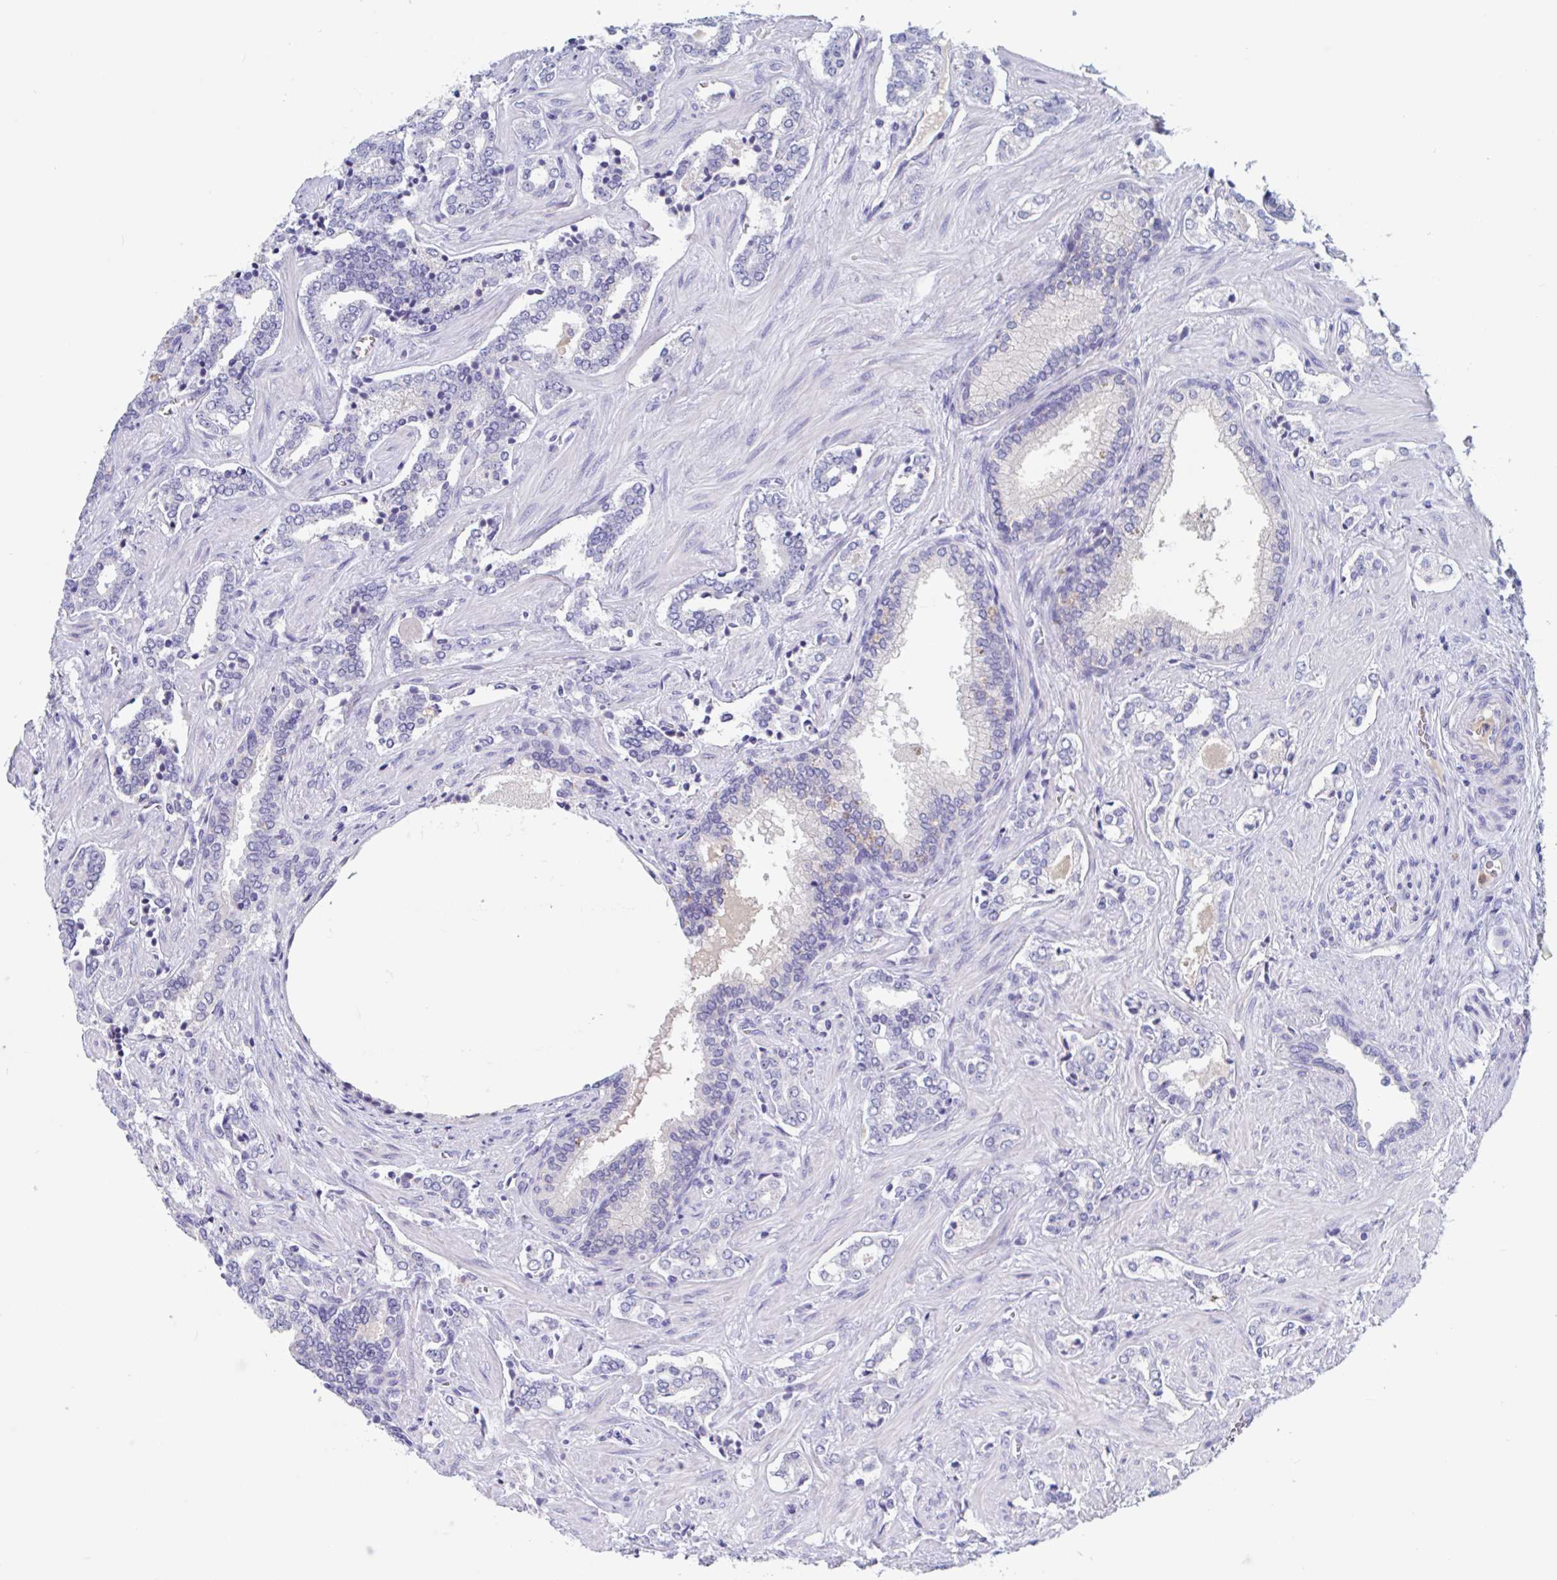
{"staining": {"intensity": "negative", "quantity": "none", "location": "none"}, "tissue": "prostate cancer", "cell_type": "Tumor cells", "image_type": "cancer", "snomed": [{"axis": "morphology", "description": "Adenocarcinoma, High grade"}, {"axis": "topography", "description": "Prostate"}], "caption": "A high-resolution micrograph shows IHC staining of prostate high-grade adenocarcinoma, which shows no significant expression in tumor cells. Brightfield microscopy of immunohistochemistry (IHC) stained with DAB (3,3'-diaminobenzidine) (brown) and hematoxylin (blue), captured at high magnification.", "gene": "ZNHIT2", "patient": {"sex": "male", "age": 60}}